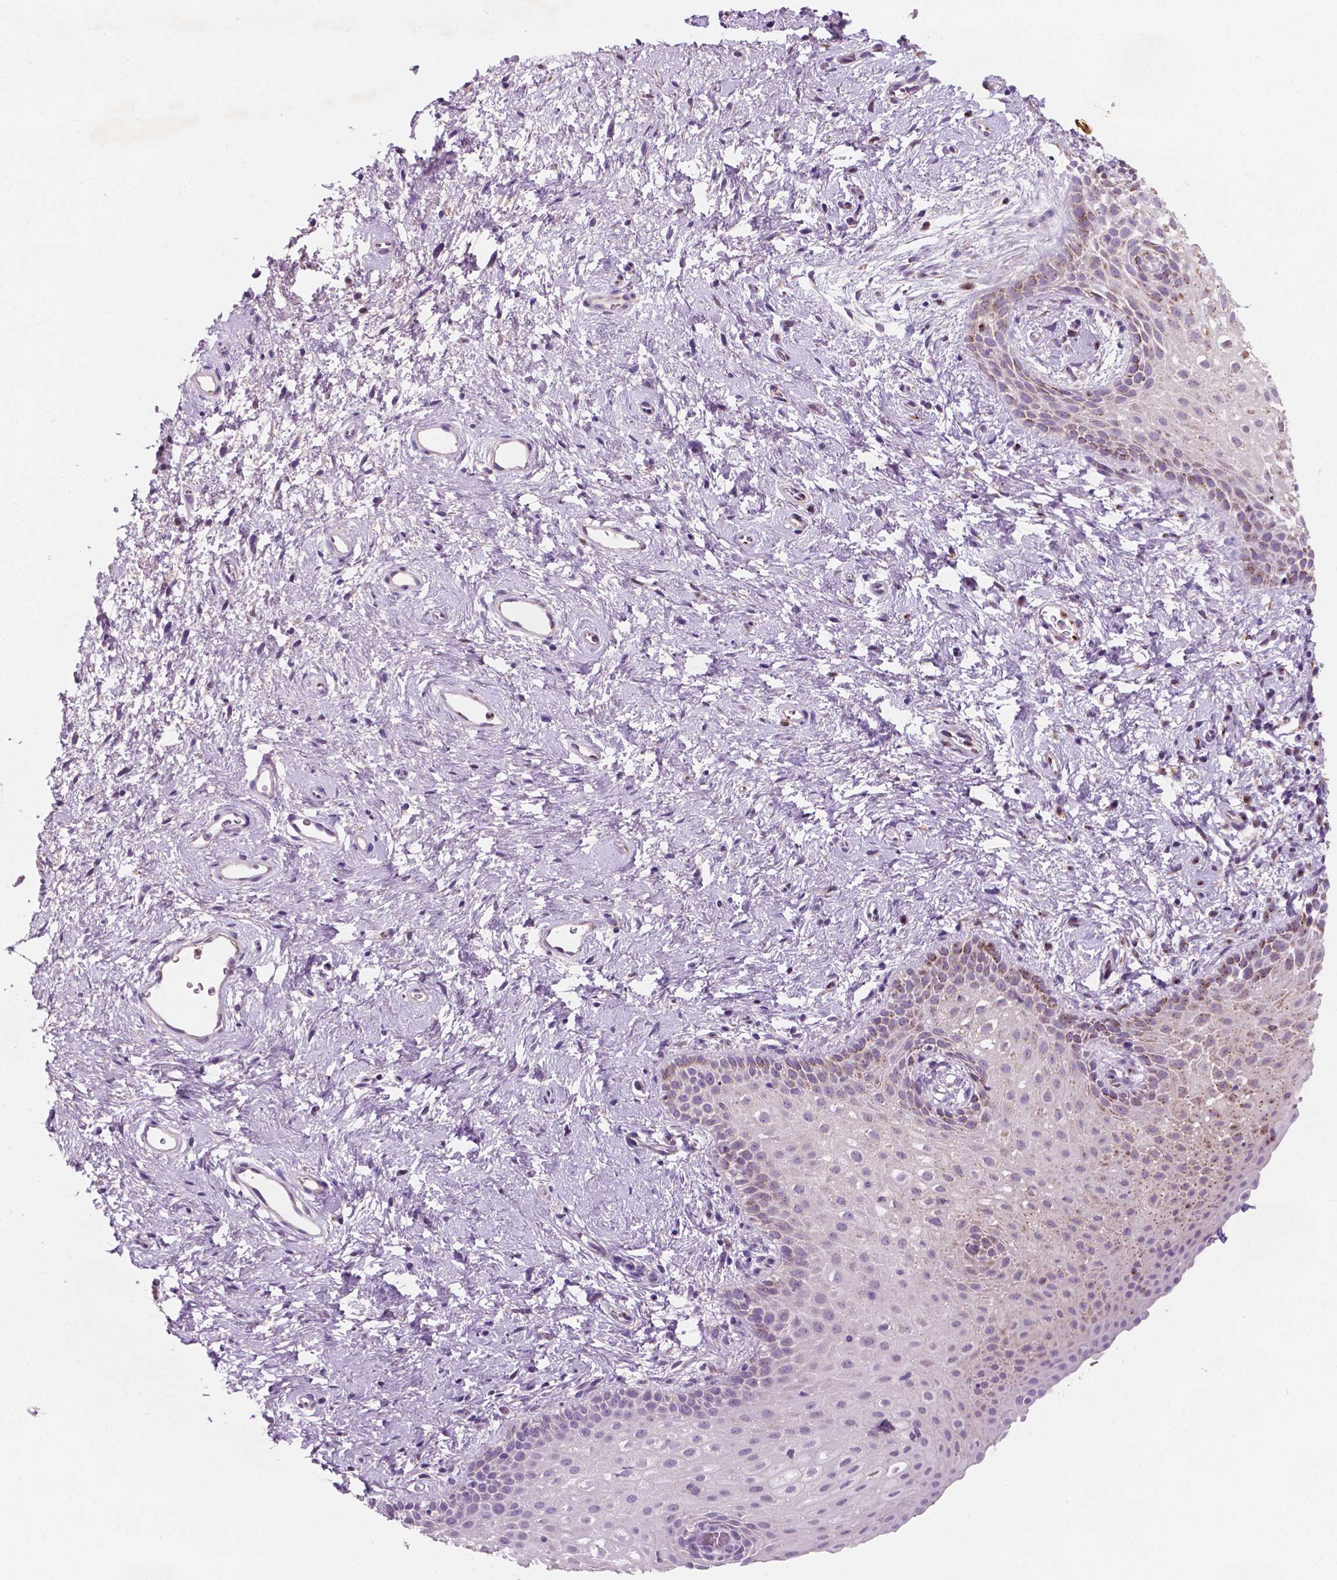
{"staining": {"intensity": "weak", "quantity": "<25%", "location": "cytoplasmic/membranous"}, "tissue": "skin", "cell_type": "Epidermal cells", "image_type": "normal", "snomed": [{"axis": "morphology", "description": "Normal tissue, NOS"}, {"axis": "topography", "description": "Anal"}], "caption": "This is a image of immunohistochemistry (IHC) staining of normal skin, which shows no staining in epidermal cells.", "gene": "IREB2", "patient": {"sex": "female", "age": 46}}